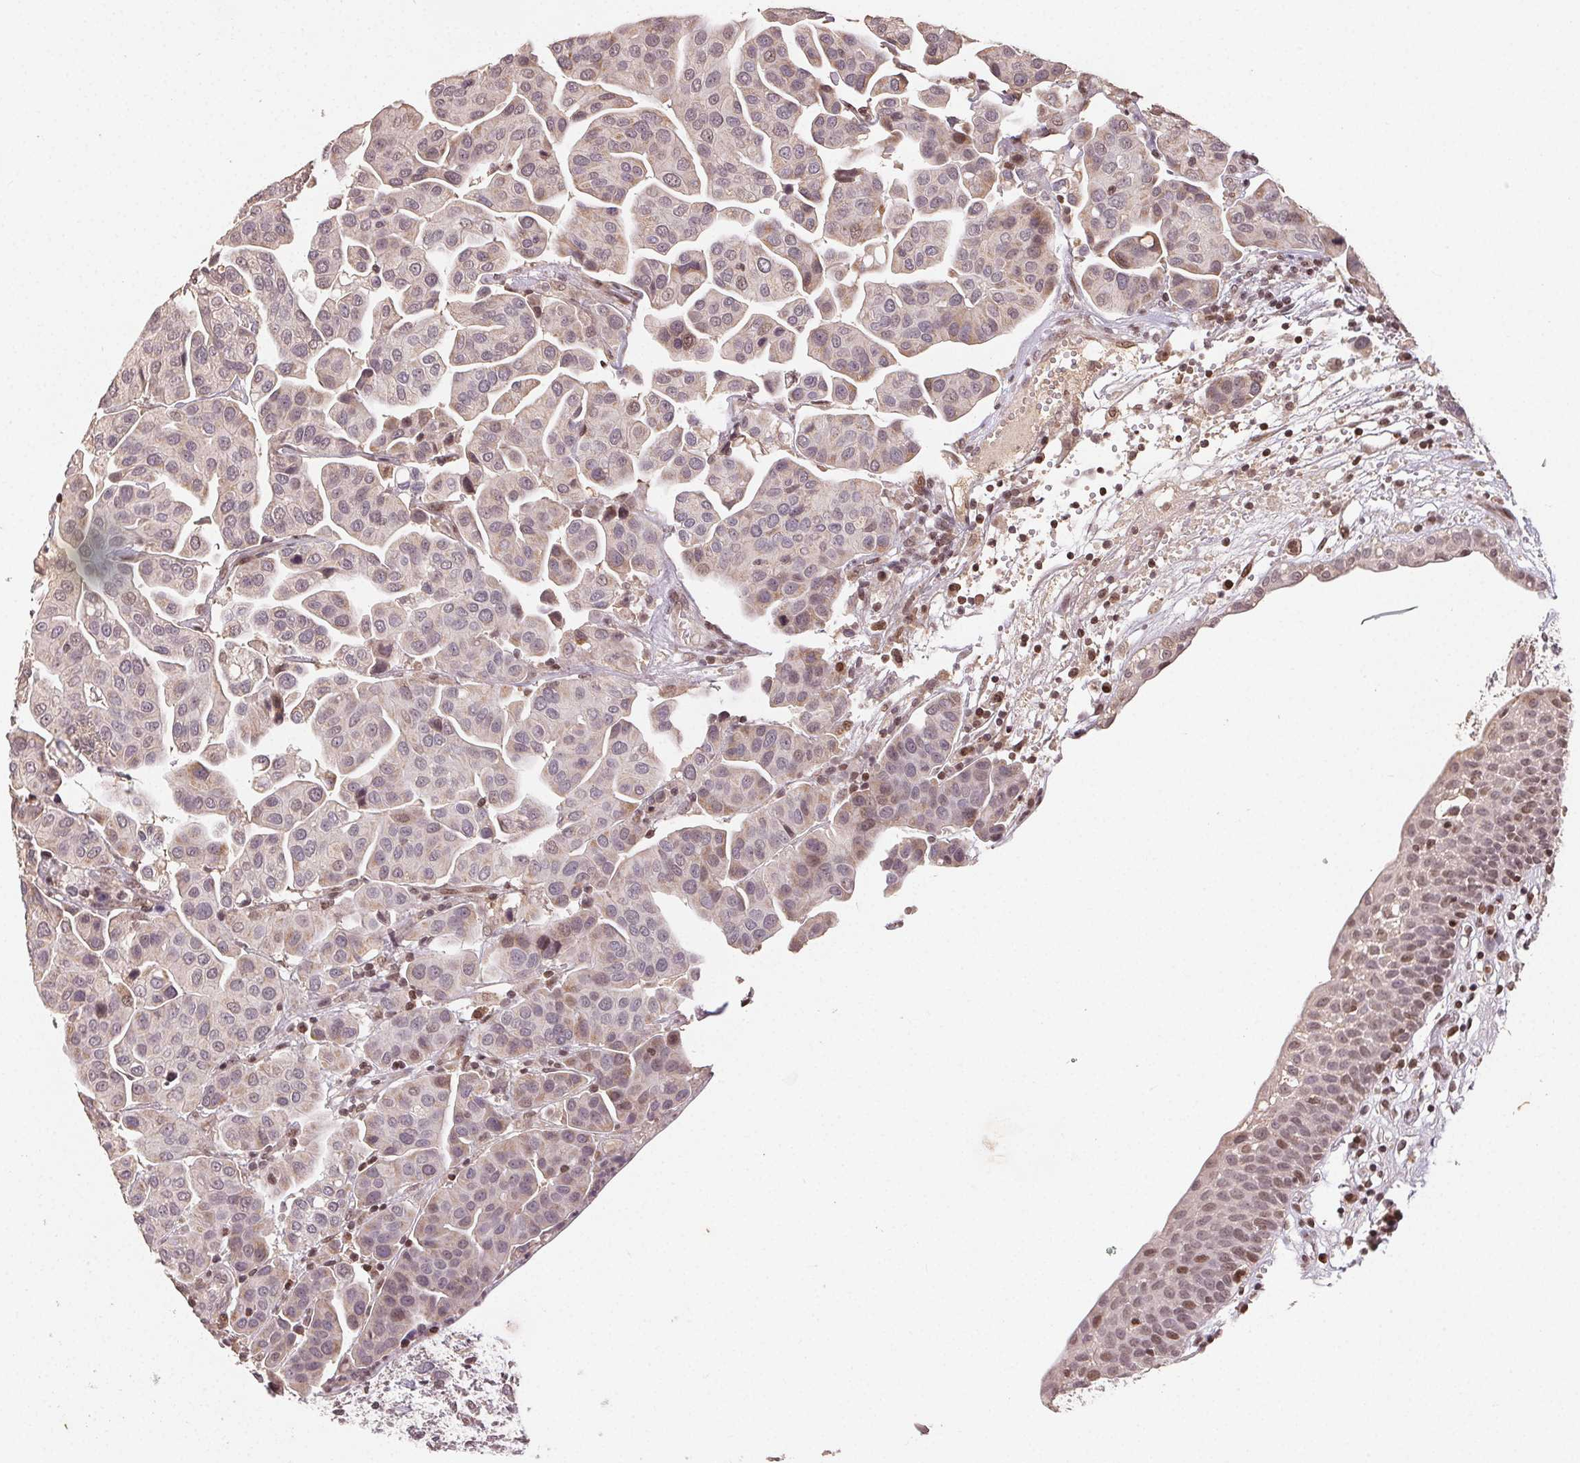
{"staining": {"intensity": "weak", "quantity": "<25%", "location": "cytoplasmic/membranous,nuclear"}, "tissue": "renal cancer", "cell_type": "Tumor cells", "image_type": "cancer", "snomed": [{"axis": "morphology", "description": "Adenocarcinoma, NOS"}, {"axis": "topography", "description": "Urinary bladder"}], "caption": "IHC of human renal cancer reveals no expression in tumor cells. Nuclei are stained in blue.", "gene": "MAPKAPK2", "patient": {"sex": "male", "age": 61}}